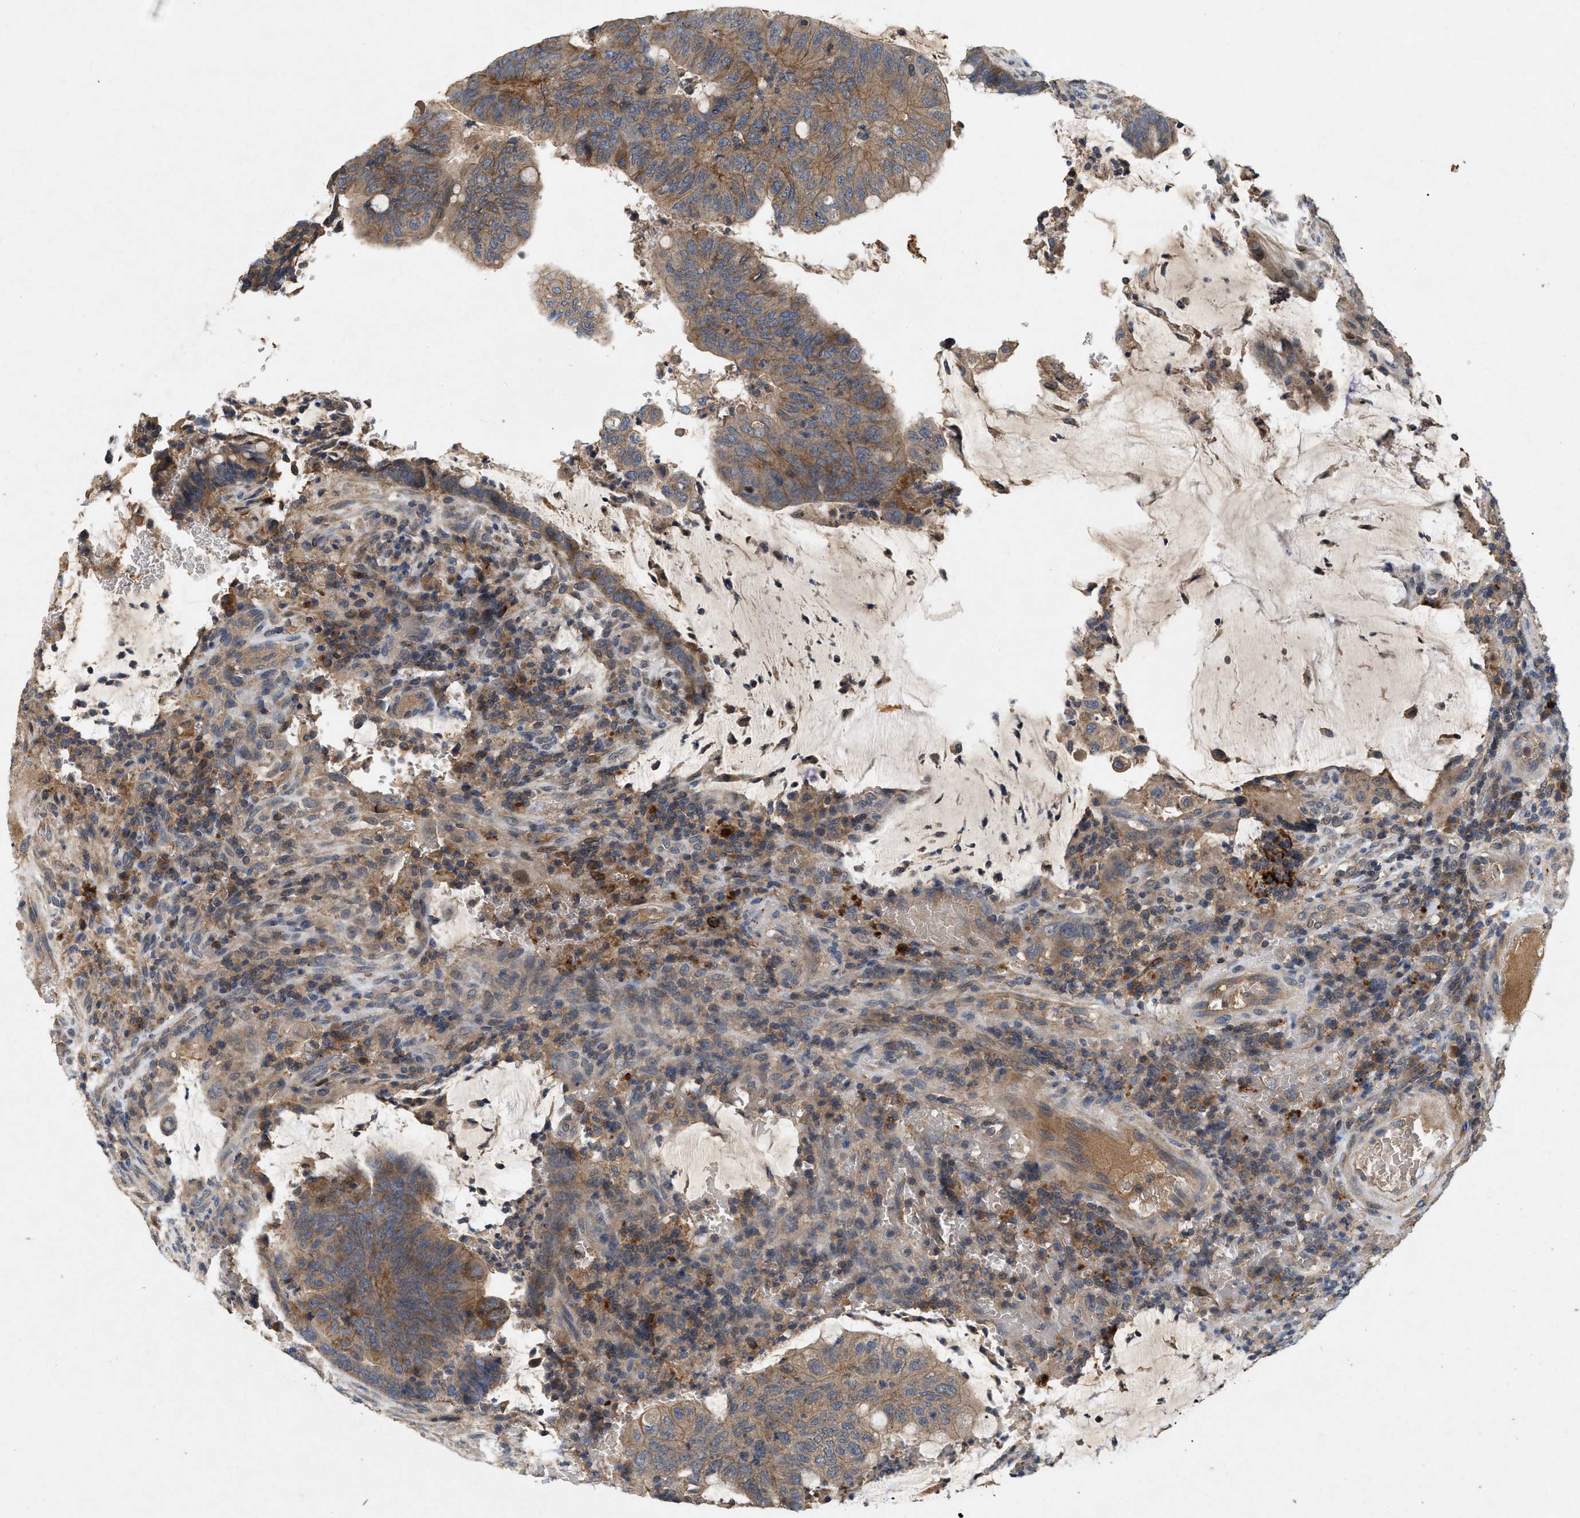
{"staining": {"intensity": "moderate", "quantity": ">75%", "location": "cytoplasmic/membranous"}, "tissue": "colorectal cancer", "cell_type": "Tumor cells", "image_type": "cancer", "snomed": [{"axis": "morphology", "description": "Normal tissue, NOS"}, {"axis": "morphology", "description": "Adenocarcinoma, NOS"}, {"axis": "topography", "description": "Rectum"}, {"axis": "topography", "description": "Peripheral nerve tissue"}], "caption": "A high-resolution histopathology image shows immunohistochemistry (IHC) staining of colorectal cancer, which reveals moderate cytoplasmic/membranous staining in about >75% of tumor cells.", "gene": "LPAR2", "patient": {"sex": "male", "age": 92}}